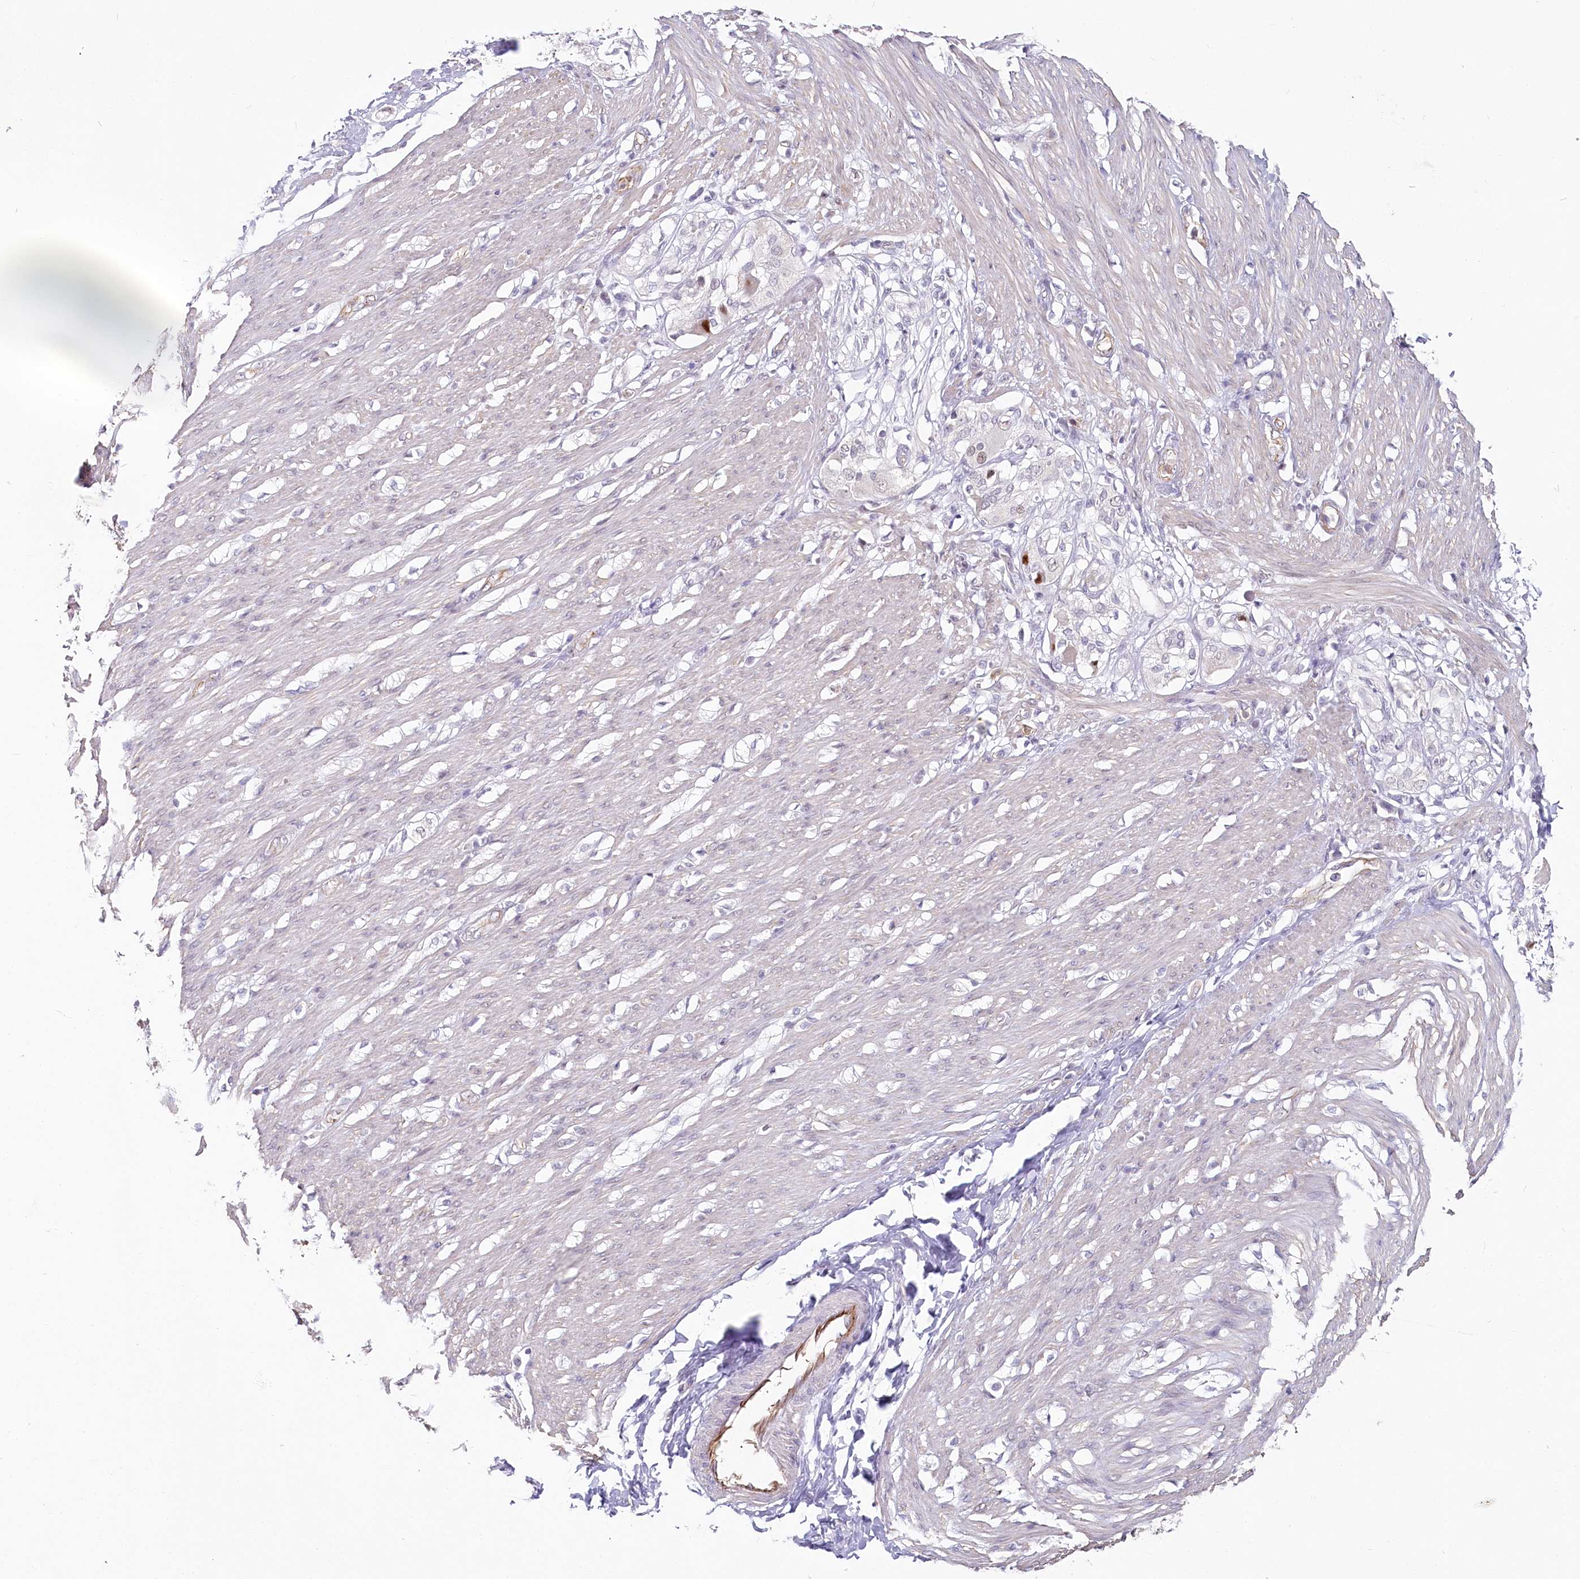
{"staining": {"intensity": "weak", "quantity": "25%-75%", "location": "cytoplasmic/membranous,nuclear"}, "tissue": "smooth muscle", "cell_type": "Smooth muscle cells", "image_type": "normal", "snomed": [{"axis": "morphology", "description": "Normal tissue, NOS"}, {"axis": "morphology", "description": "Adenocarcinoma, NOS"}, {"axis": "topography", "description": "Colon"}, {"axis": "topography", "description": "Peripheral nerve tissue"}], "caption": "IHC image of benign smooth muscle stained for a protein (brown), which displays low levels of weak cytoplasmic/membranous,nuclear positivity in approximately 25%-75% of smooth muscle cells.", "gene": "ABHD8", "patient": {"sex": "male", "age": 14}}